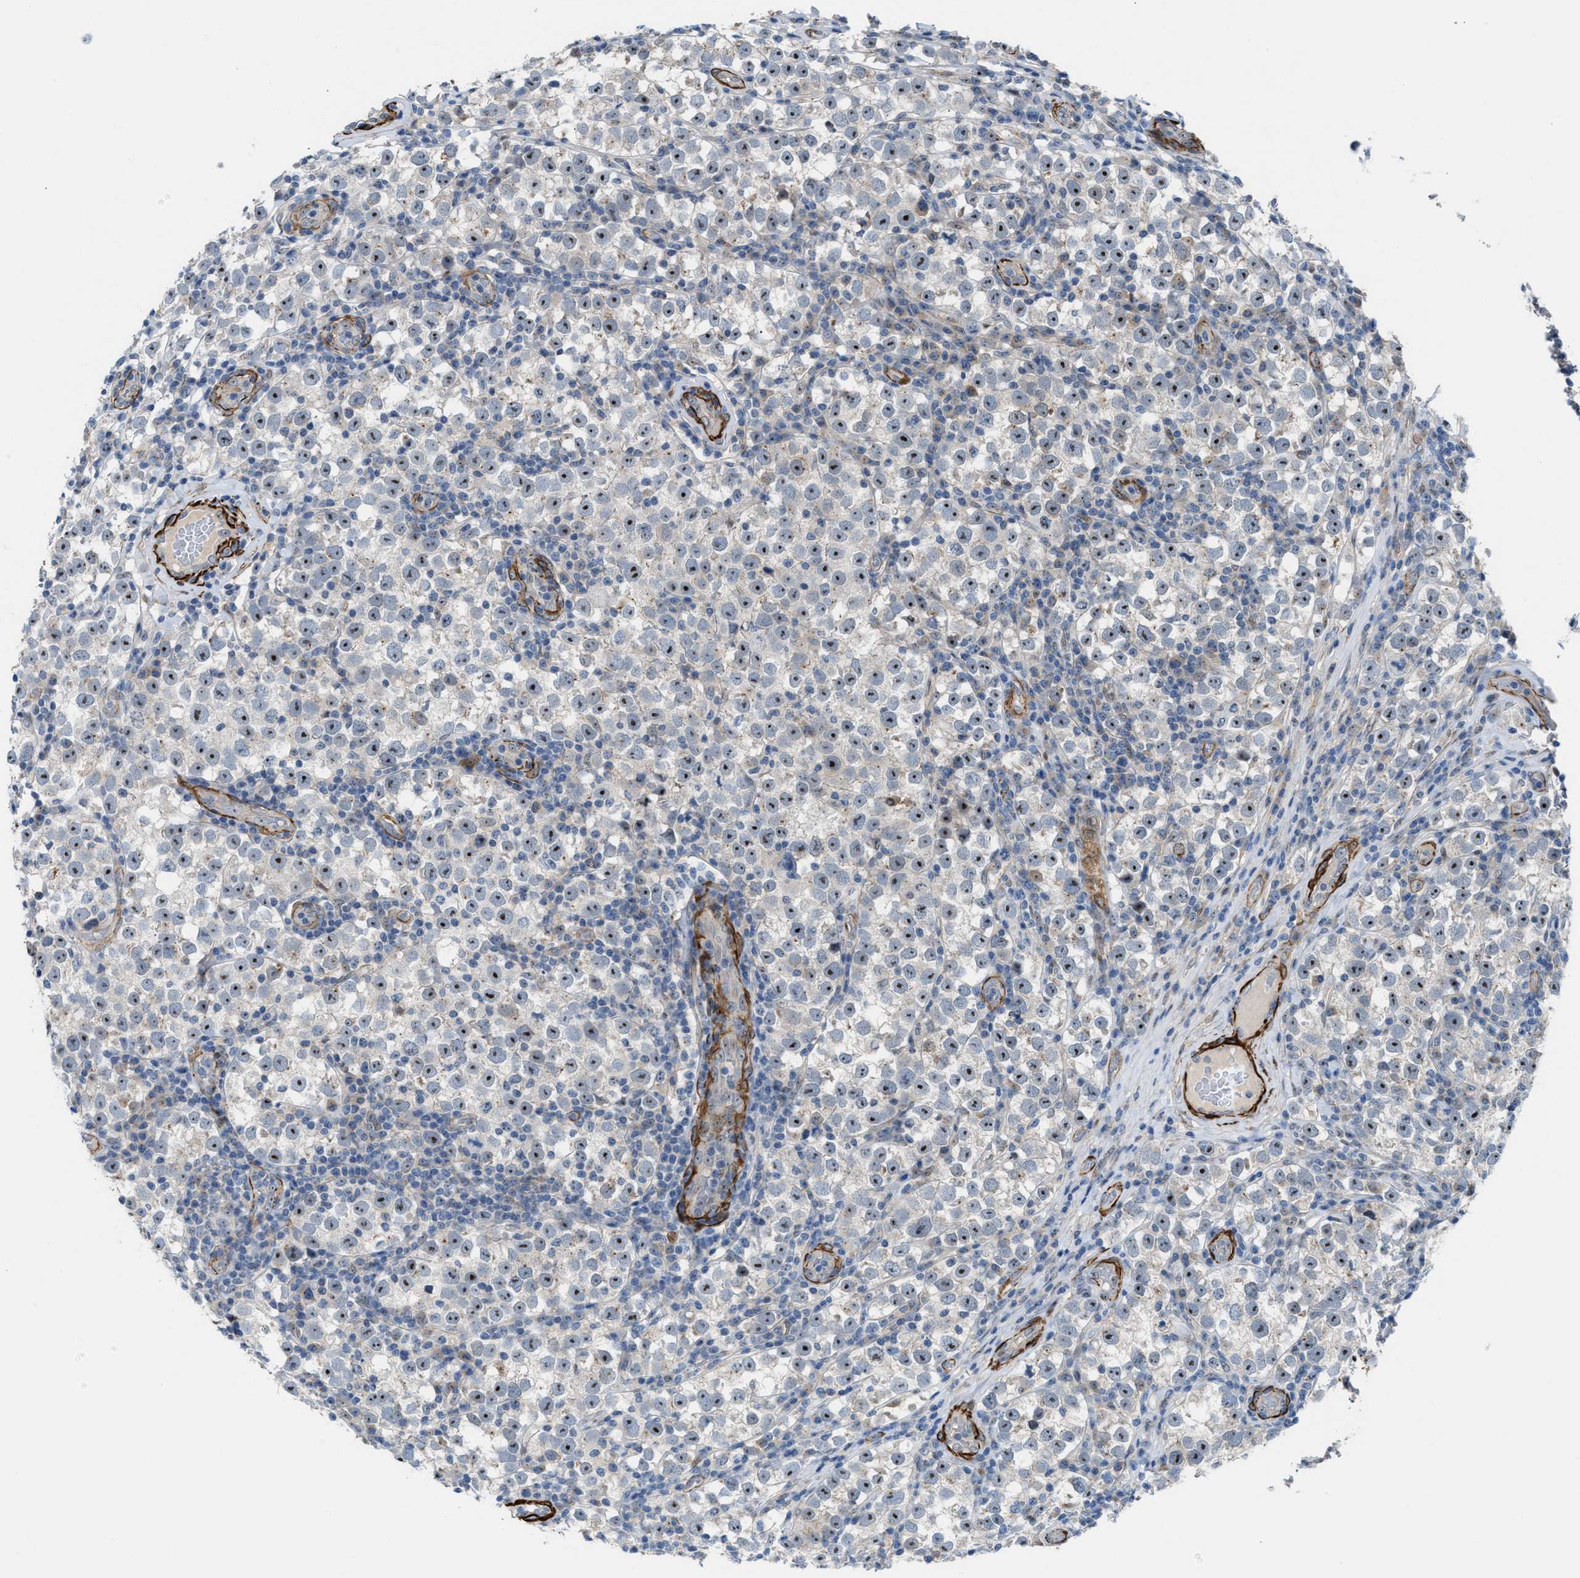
{"staining": {"intensity": "moderate", "quantity": ">75%", "location": "nuclear"}, "tissue": "testis cancer", "cell_type": "Tumor cells", "image_type": "cancer", "snomed": [{"axis": "morphology", "description": "Normal tissue, NOS"}, {"axis": "morphology", "description": "Seminoma, NOS"}, {"axis": "topography", "description": "Testis"}], "caption": "Protein staining of seminoma (testis) tissue reveals moderate nuclear positivity in about >75% of tumor cells.", "gene": "NQO2", "patient": {"sex": "male", "age": 43}}